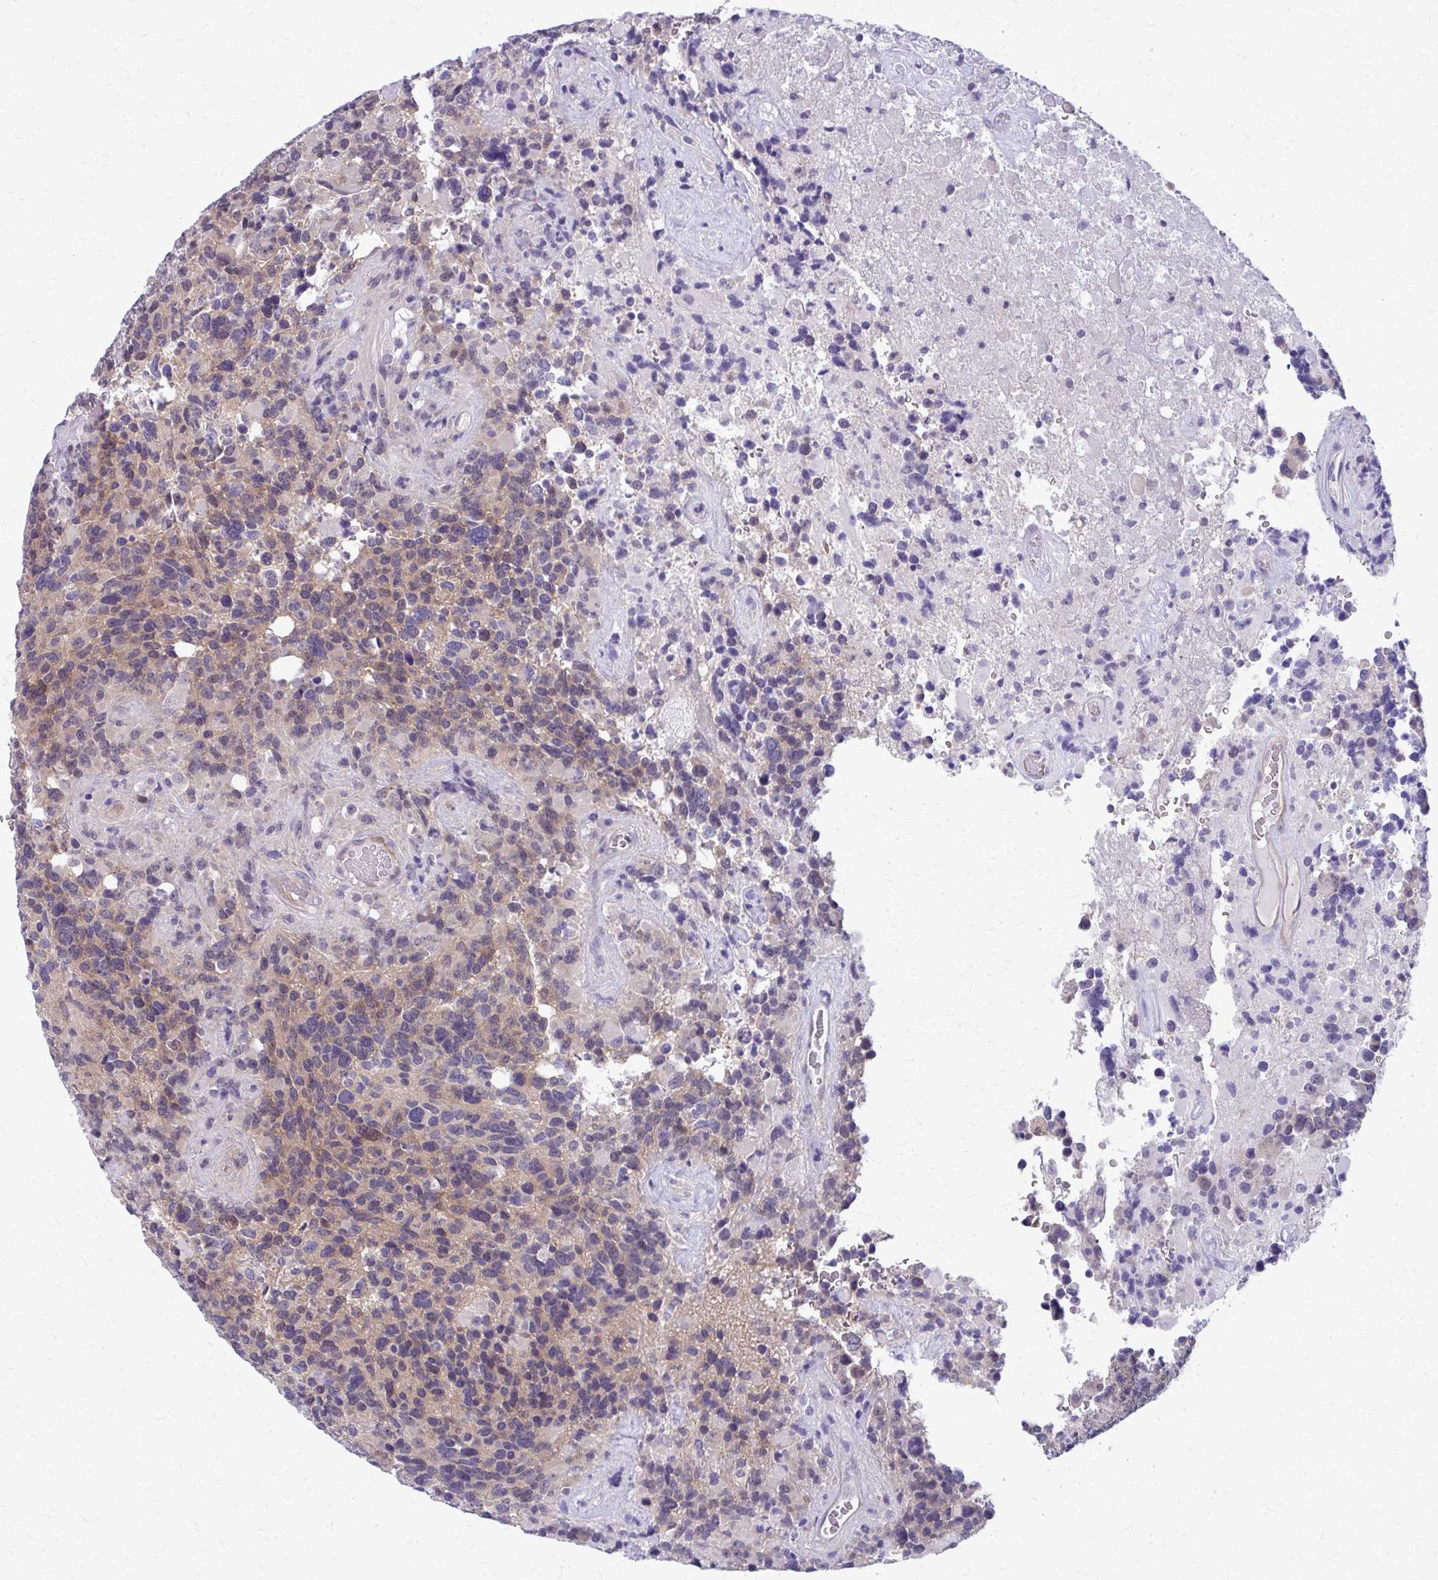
{"staining": {"intensity": "weak", "quantity": "25%-75%", "location": "cytoplasmic/membranous"}, "tissue": "glioma", "cell_type": "Tumor cells", "image_type": "cancer", "snomed": [{"axis": "morphology", "description": "Glioma, malignant, High grade"}, {"axis": "topography", "description": "Brain"}], "caption": "Glioma stained with a brown dye displays weak cytoplasmic/membranous positive expression in approximately 25%-75% of tumor cells.", "gene": "CLIC2", "patient": {"sex": "female", "age": 40}}